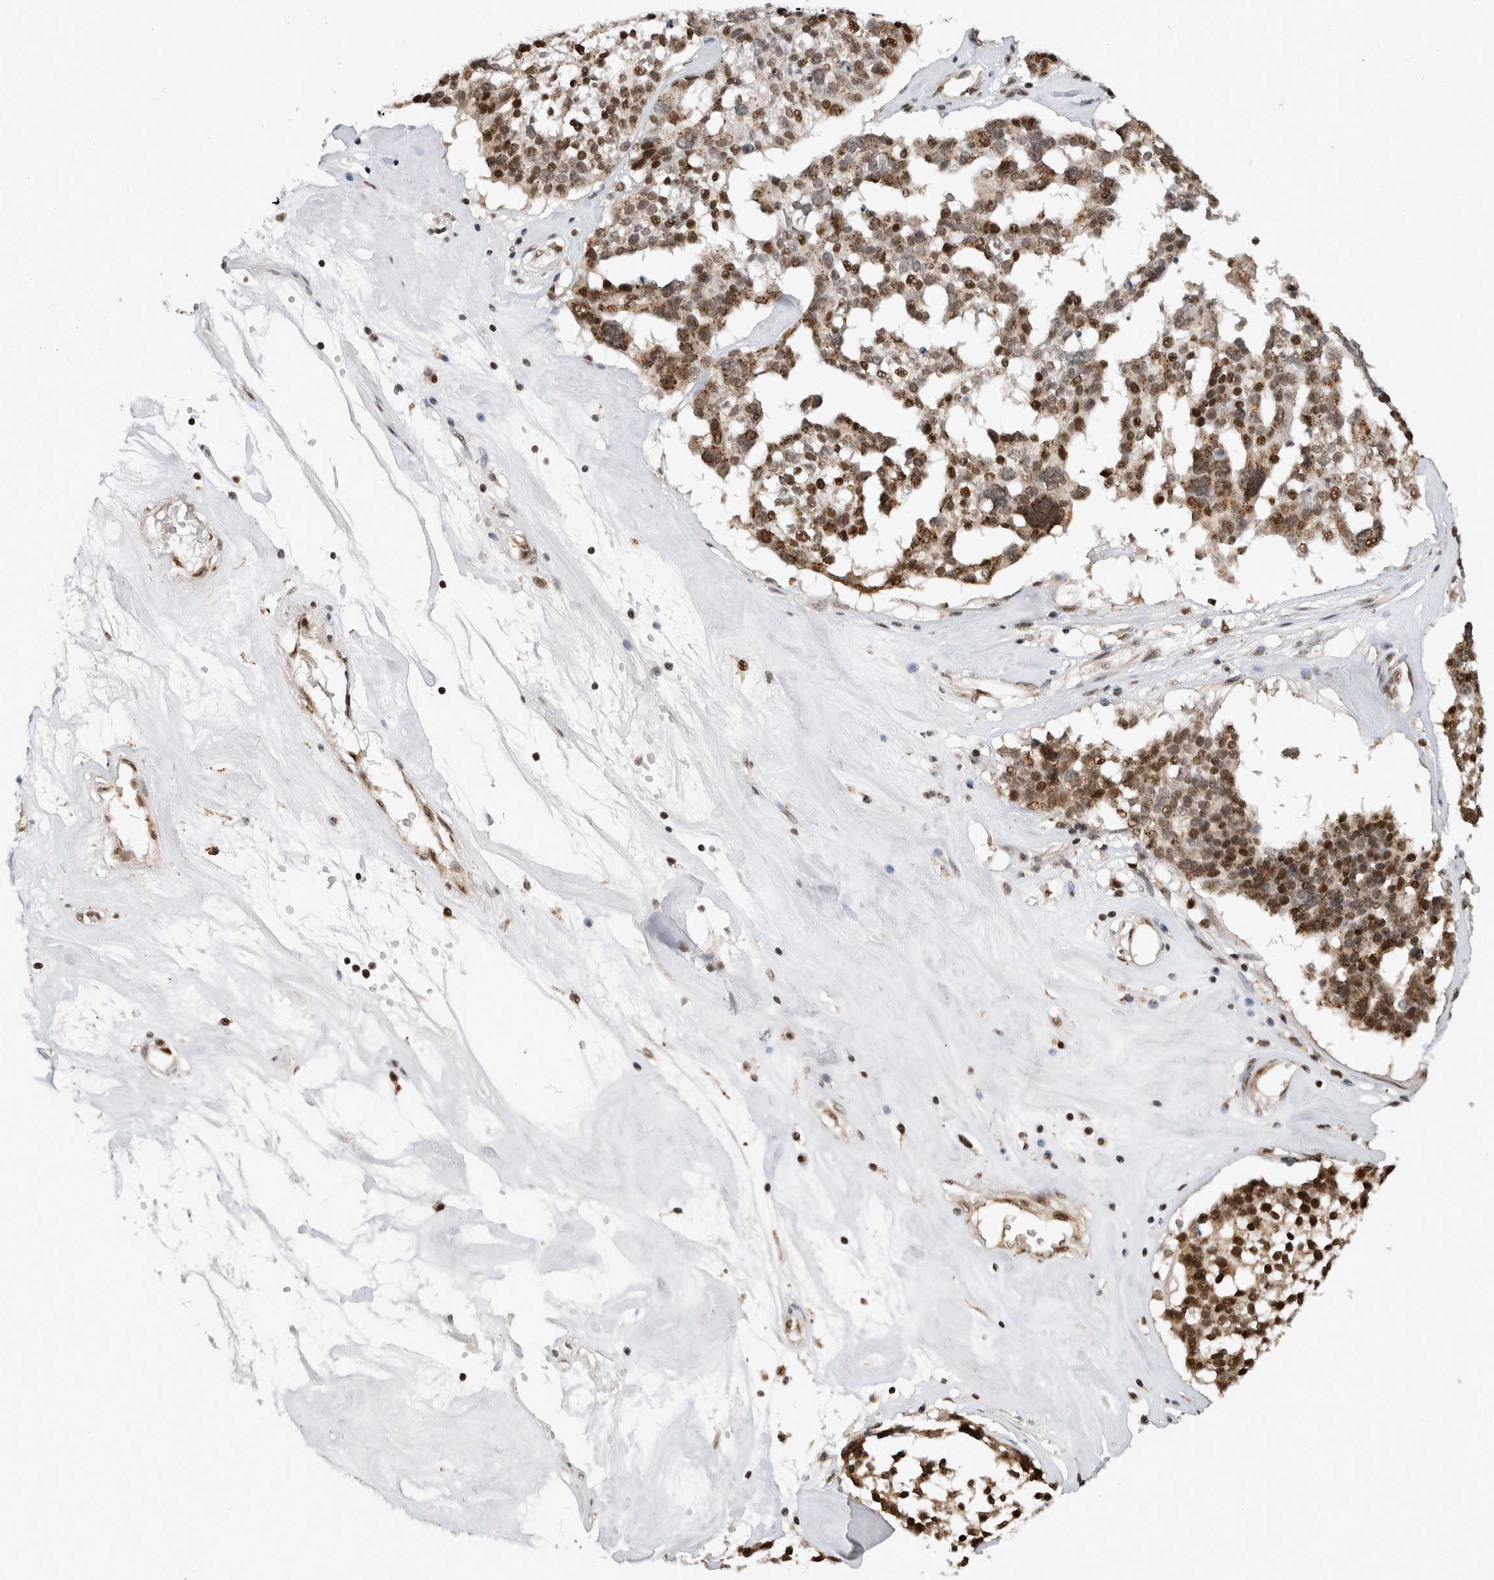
{"staining": {"intensity": "moderate", "quantity": ">75%", "location": "nuclear"}, "tissue": "ovarian cancer", "cell_type": "Tumor cells", "image_type": "cancer", "snomed": [{"axis": "morphology", "description": "Cystadenocarcinoma, serous, NOS"}, {"axis": "topography", "description": "Ovary"}], "caption": "IHC photomicrograph of ovarian cancer stained for a protein (brown), which reveals medium levels of moderate nuclear staining in approximately >75% of tumor cells.", "gene": "ZNF521", "patient": {"sex": "female", "age": 59}}